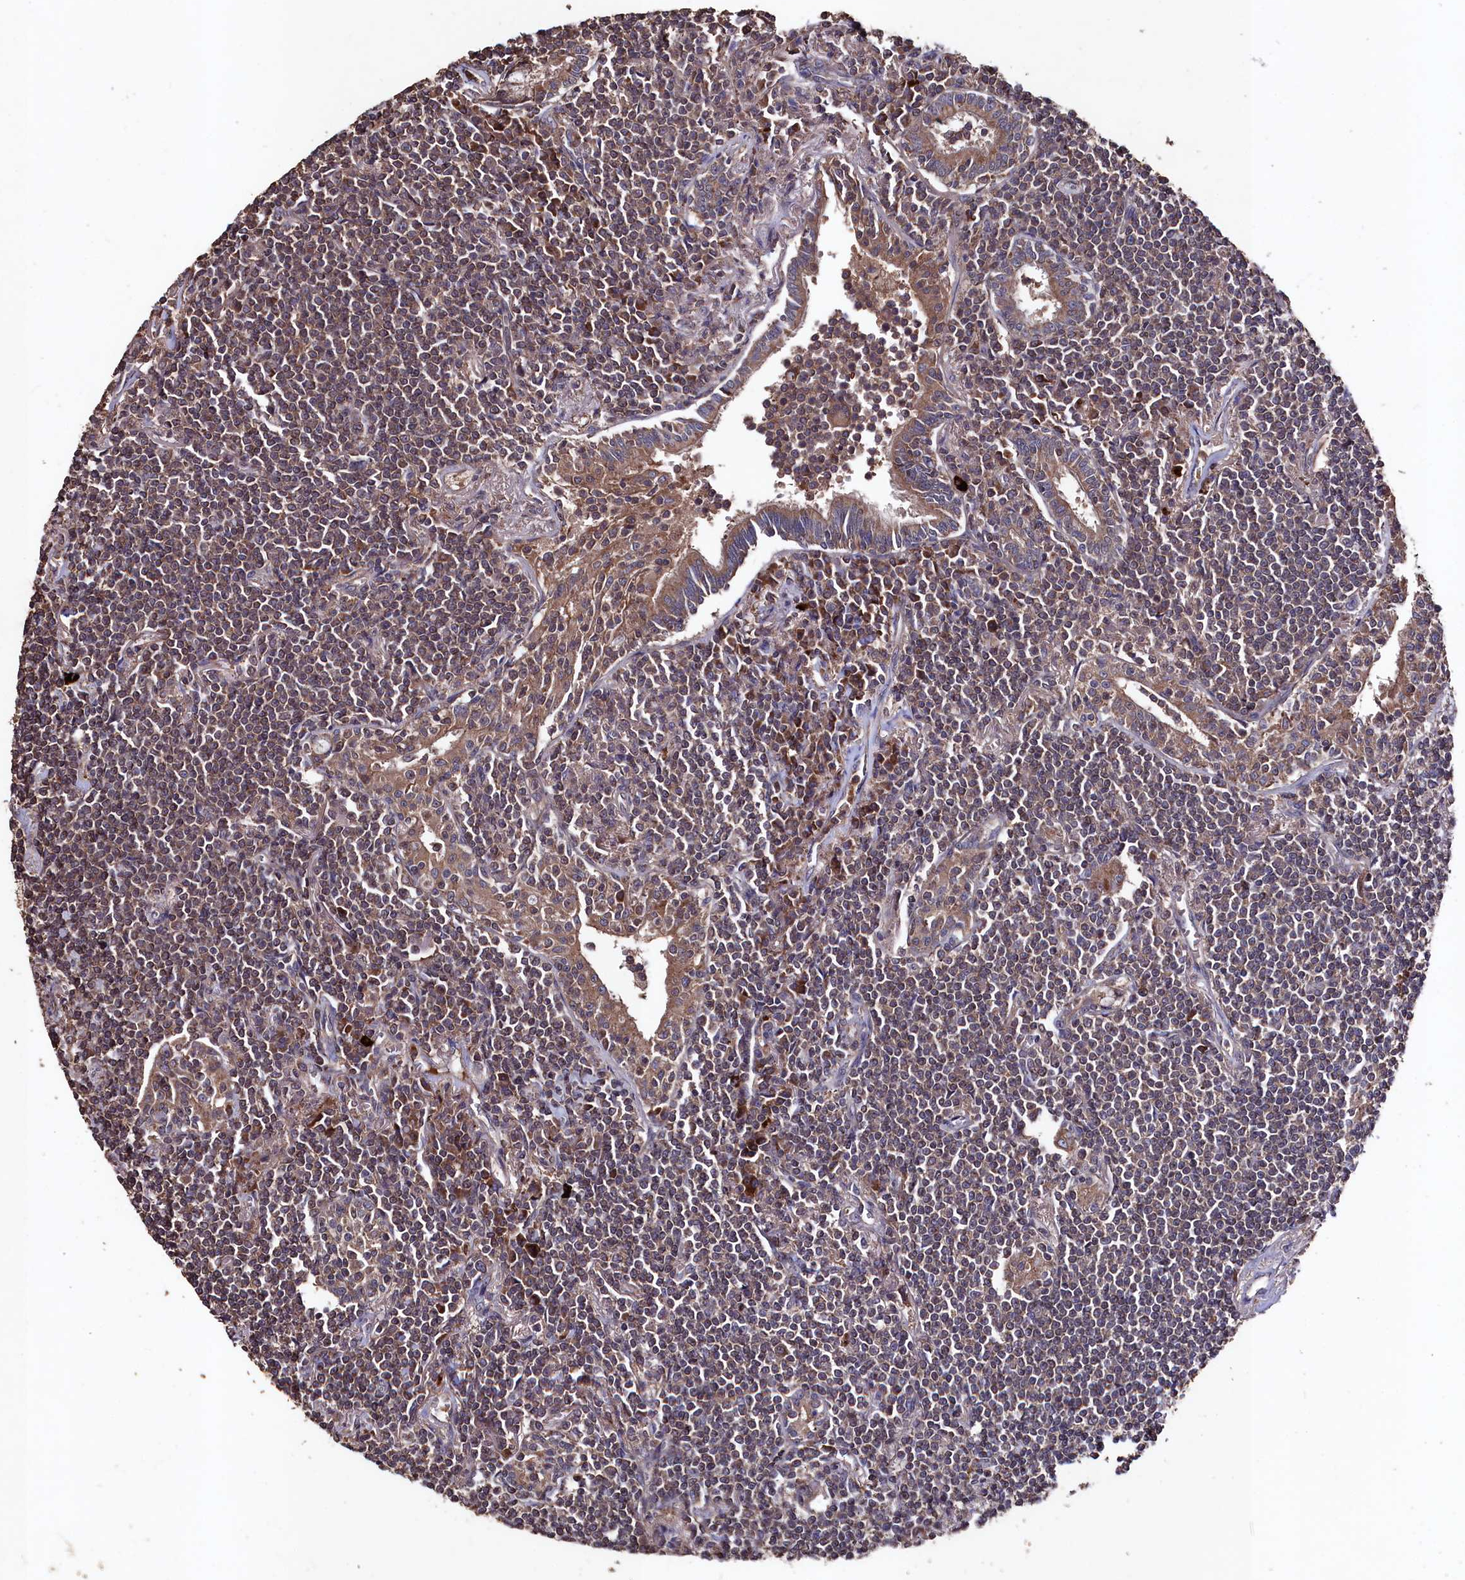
{"staining": {"intensity": "weak", "quantity": ">75%", "location": "cytoplasmic/membranous"}, "tissue": "lymphoma", "cell_type": "Tumor cells", "image_type": "cancer", "snomed": [{"axis": "morphology", "description": "Malignant lymphoma, non-Hodgkin's type, Low grade"}, {"axis": "topography", "description": "Lung"}], "caption": "IHC (DAB (3,3'-diaminobenzidine)) staining of low-grade malignant lymphoma, non-Hodgkin's type demonstrates weak cytoplasmic/membranous protein expression in about >75% of tumor cells.", "gene": "MYO1H", "patient": {"sex": "female", "age": 71}}